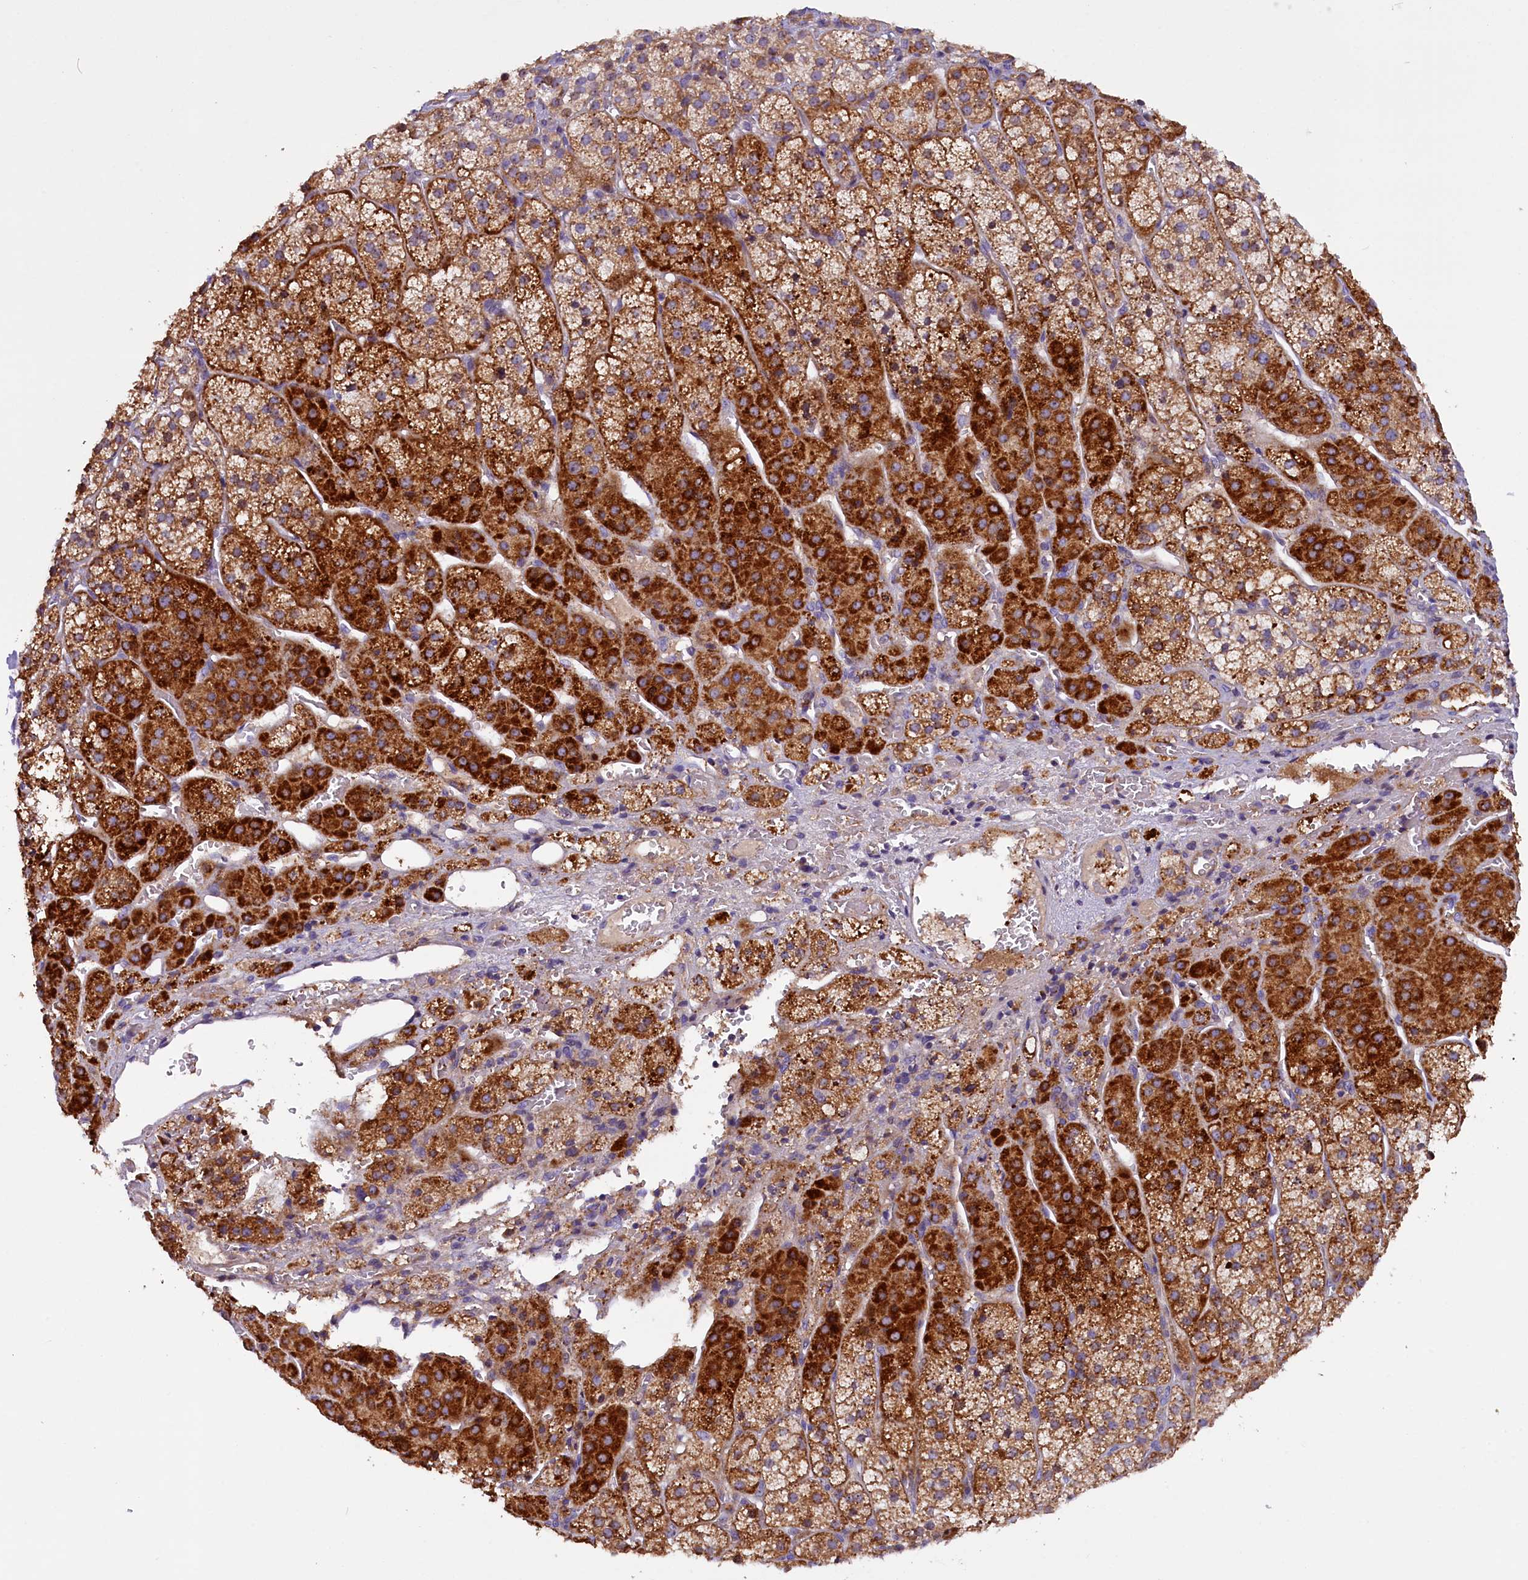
{"staining": {"intensity": "strong", "quantity": "25%-75%", "location": "cytoplasmic/membranous"}, "tissue": "adrenal gland", "cell_type": "Glandular cells", "image_type": "normal", "snomed": [{"axis": "morphology", "description": "Normal tissue, NOS"}, {"axis": "topography", "description": "Adrenal gland"}], "caption": "DAB immunohistochemical staining of normal adrenal gland demonstrates strong cytoplasmic/membranous protein positivity in approximately 25%-75% of glandular cells.", "gene": "FRY", "patient": {"sex": "female", "age": 44}}